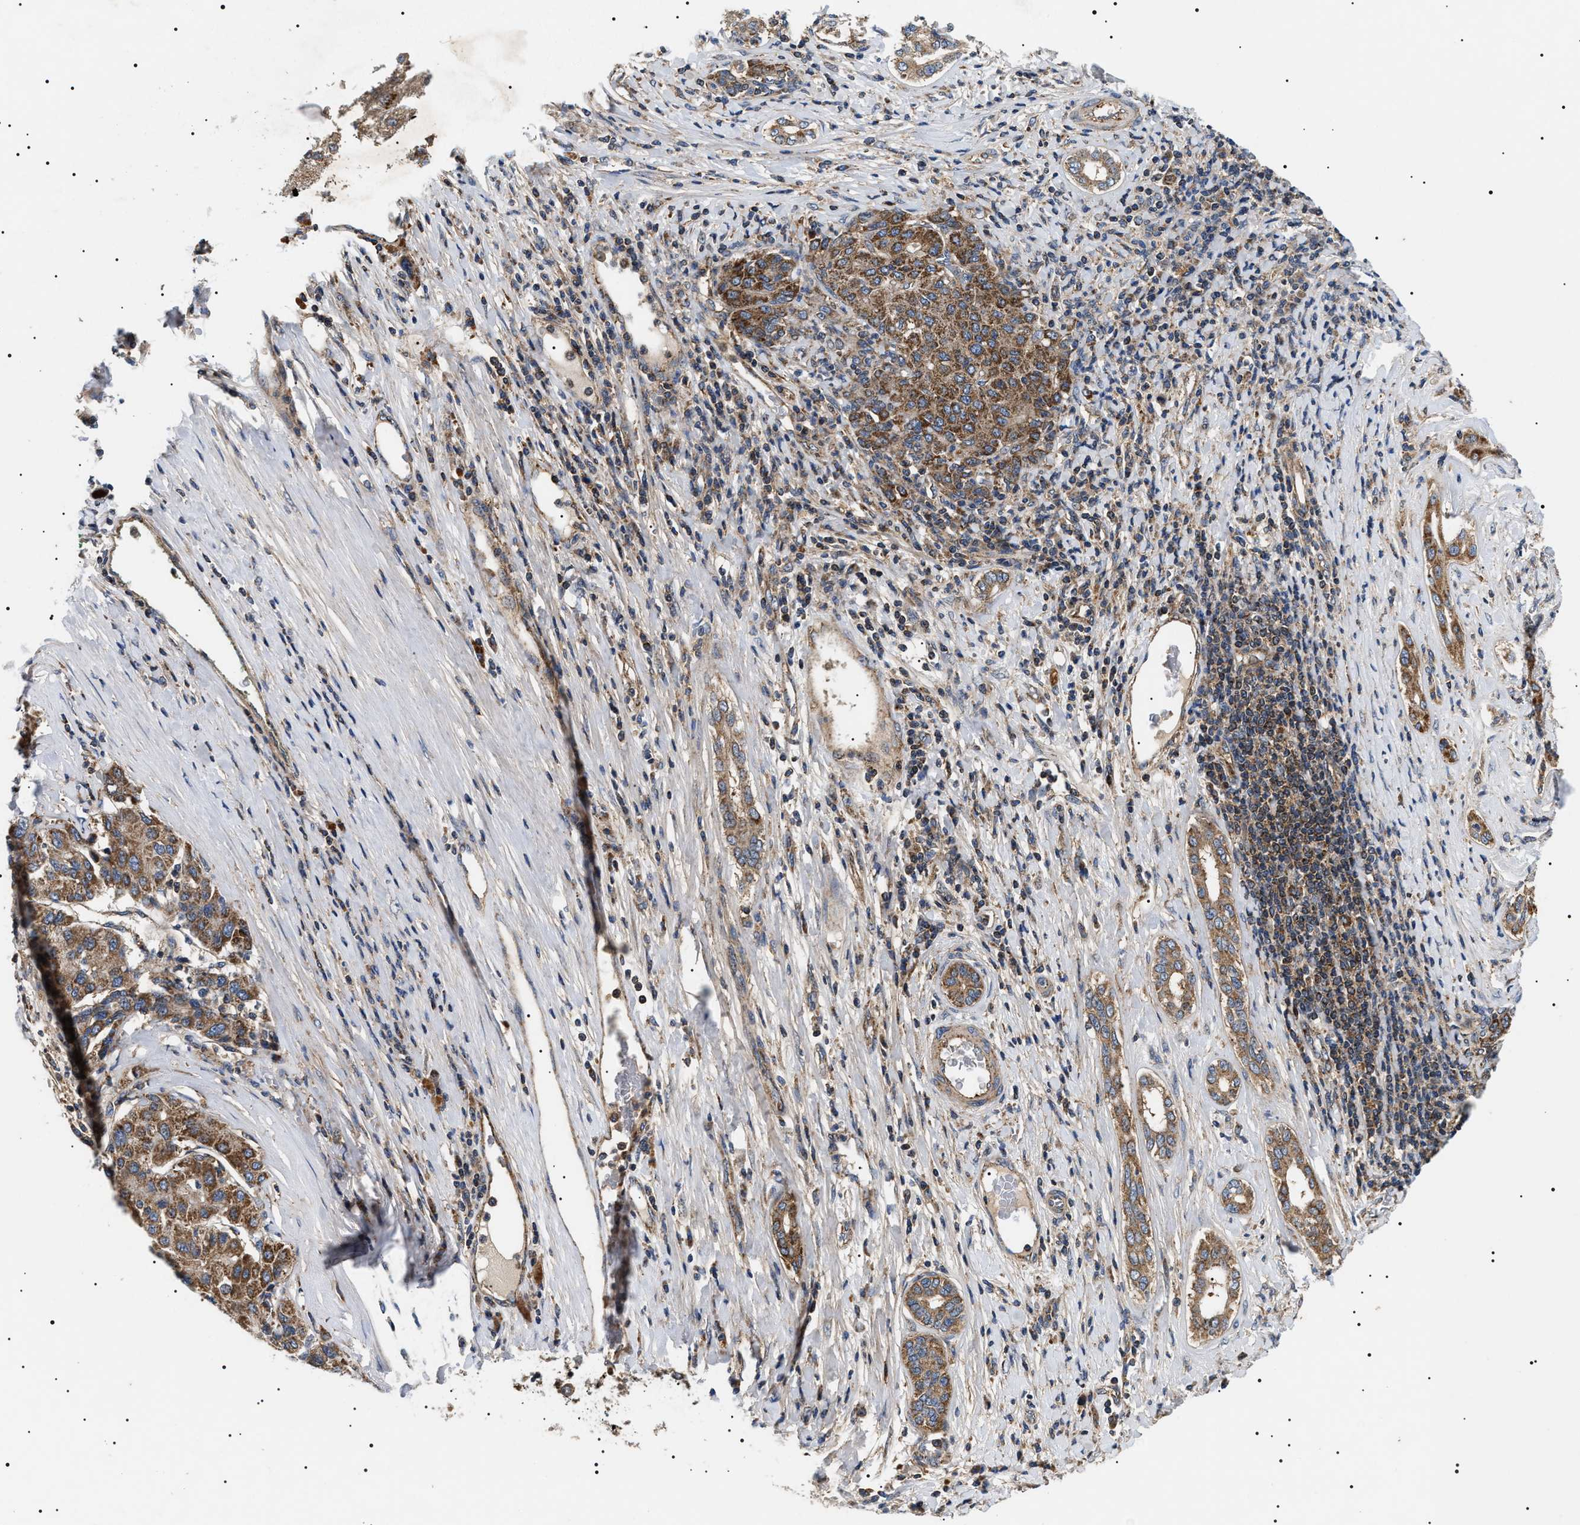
{"staining": {"intensity": "moderate", "quantity": ">75%", "location": "cytoplasmic/membranous"}, "tissue": "liver cancer", "cell_type": "Tumor cells", "image_type": "cancer", "snomed": [{"axis": "morphology", "description": "Carcinoma, Hepatocellular, NOS"}, {"axis": "topography", "description": "Liver"}], "caption": "A high-resolution micrograph shows IHC staining of liver cancer (hepatocellular carcinoma), which reveals moderate cytoplasmic/membranous expression in approximately >75% of tumor cells.", "gene": "OXSM", "patient": {"sex": "male", "age": 65}}